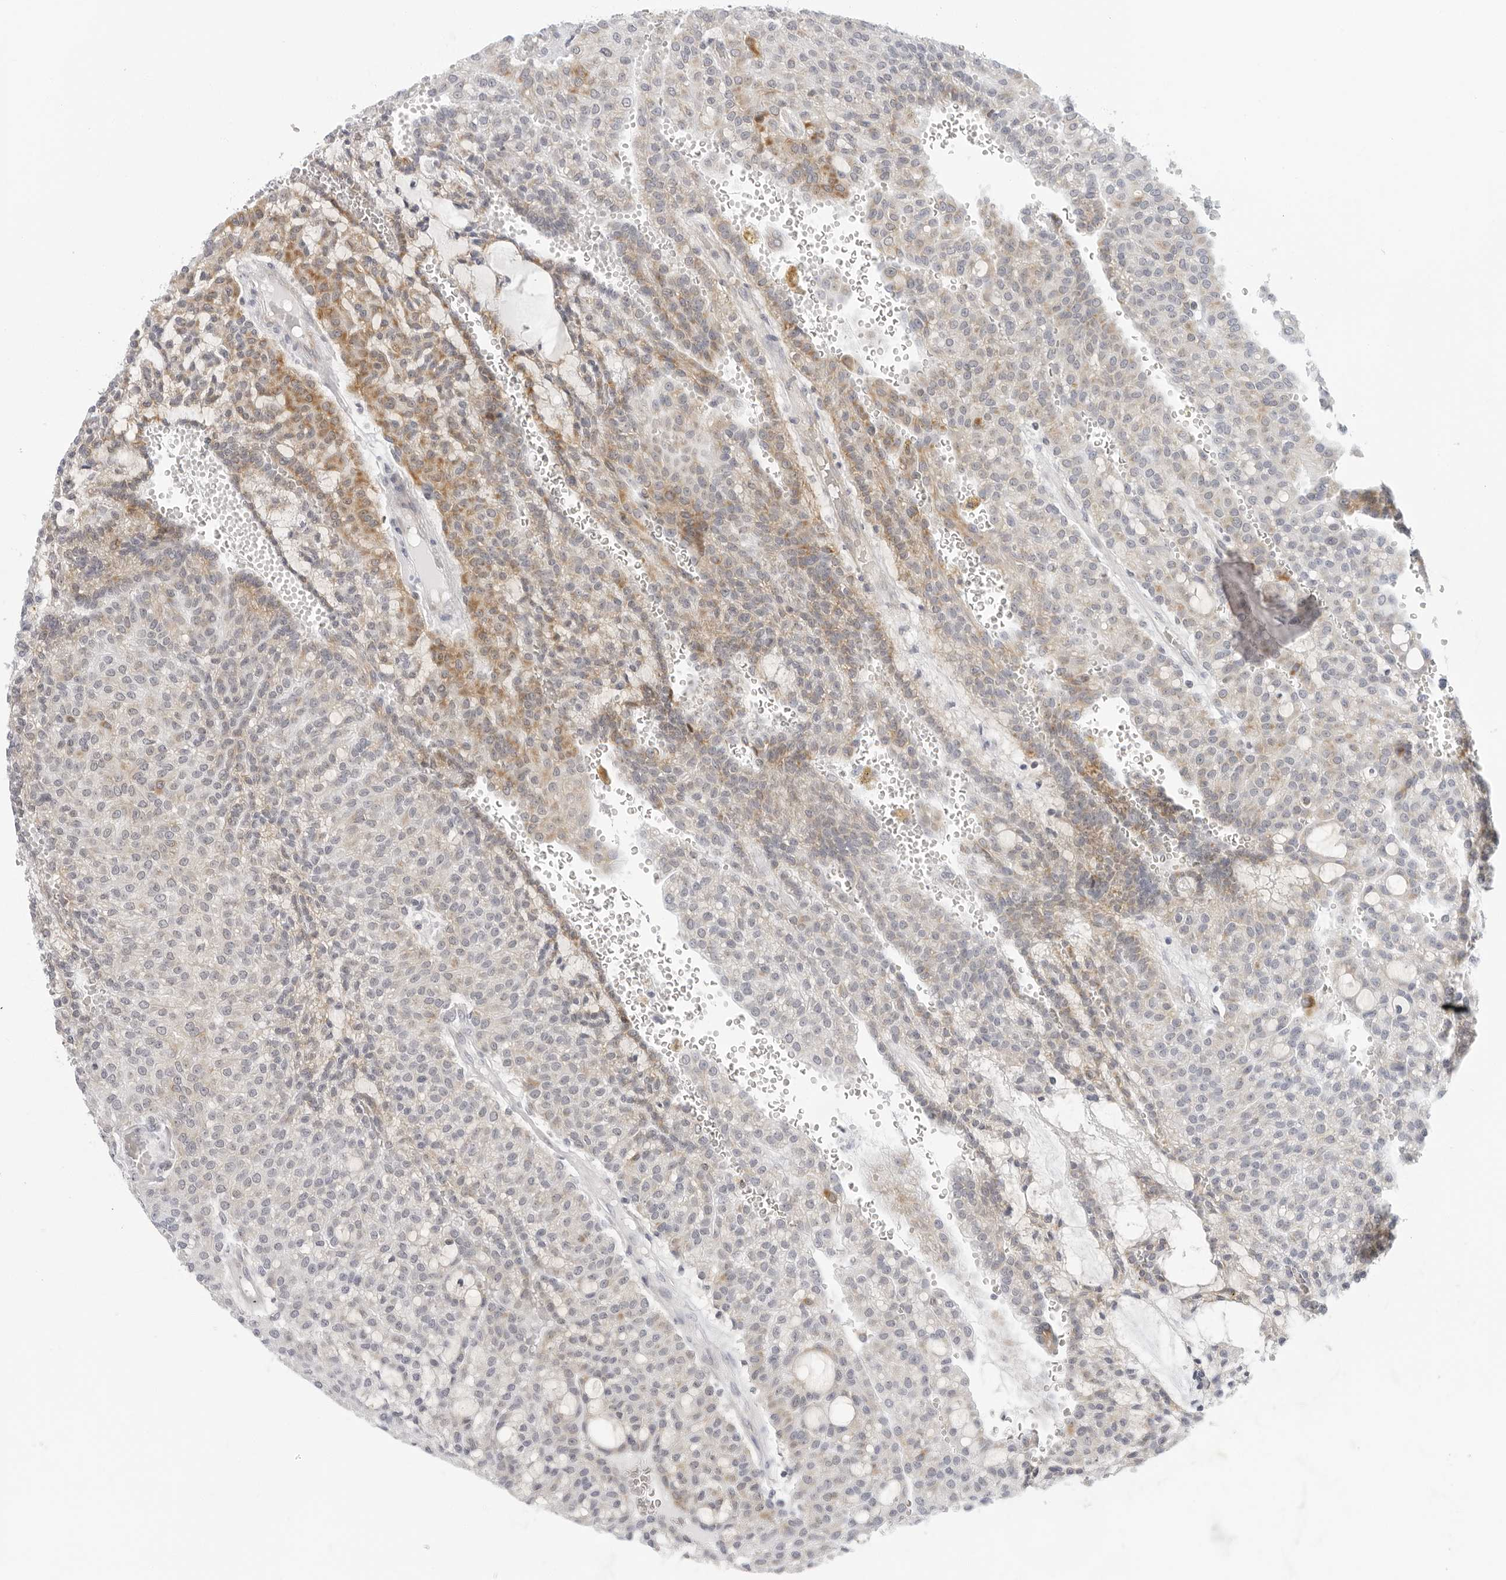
{"staining": {"intensity": "moderate", "quantity": "25%-75%", "location": "cytoplasmic/membranous"}, "tissue": "renal cancer", "cell_type": "Tumor cells", "image_type": "cancer", "snomed": [{"axis": "morphology", "description": "Adenocarcinoma, NOS"}, {"axis": "topography", "description": "Kidney"}], "caption": "Immunohistochemical staining of renal cancer (adenocarcinoma) demonstrates moderate cytoplasmic/membranous protein staining in about 25%-75% of tumor cells. Immunohistochemistry stains the protein in brown and the nuclei are stained blue.", "gene": "CIART", "patient": {"sex": "male", "age": 63}}